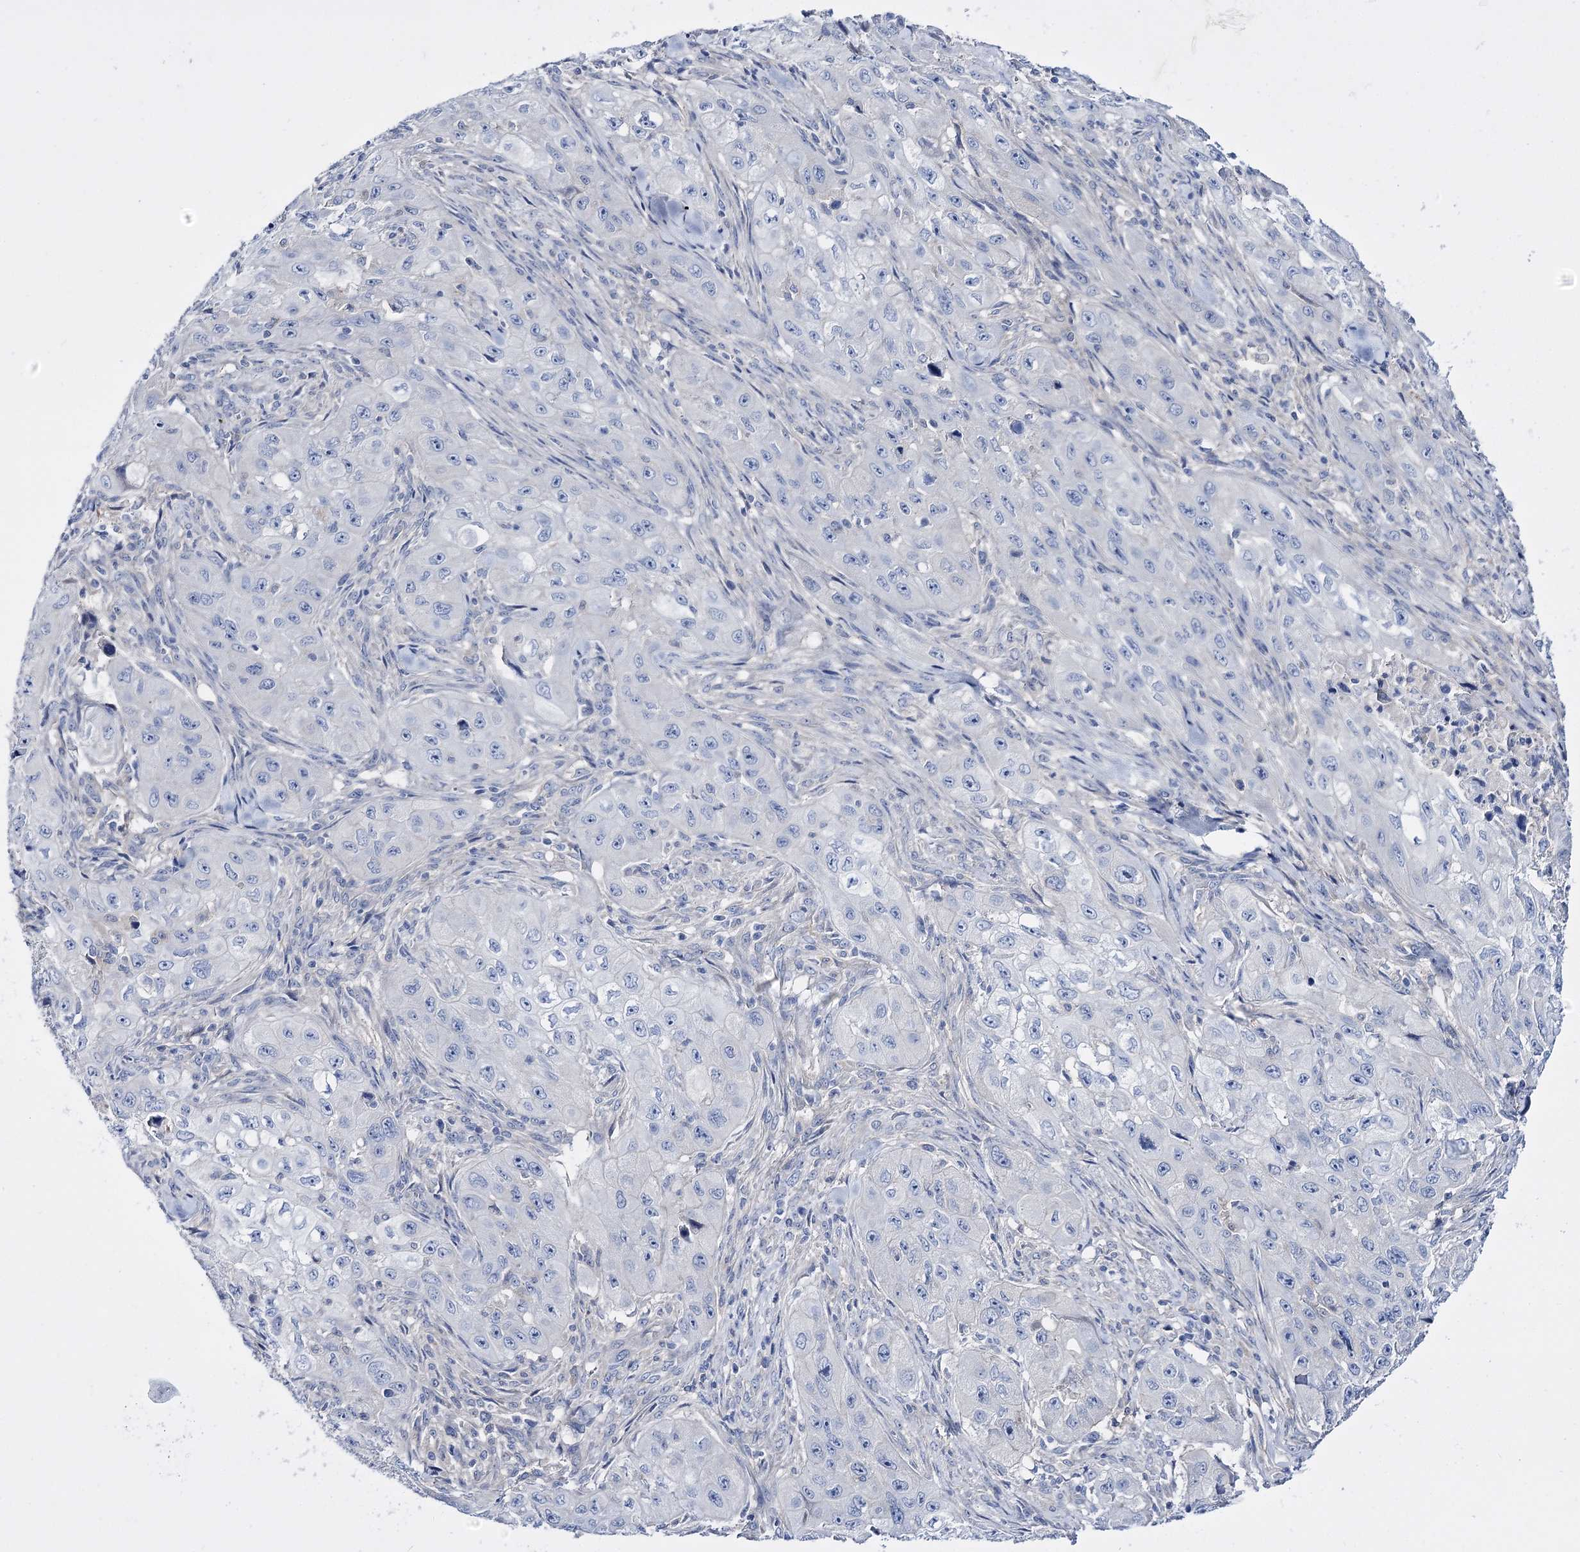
{"staining": {"intensity": "negative", "quantity": "none", "location": "none"}, "tissue": "skin cancer", "cell_type": "Tumor cells", "image_type": "cancer", "snomed": [{"axis": "morphology", "description": "Squamous cell carcinoma, NOS"}, {"axis": "topography", "description": "Skin"}, {"axis": "topography", "description": "Subcutis"}], "caption": "DAB immunohistochemical staining of human skin squamous cell carcinoma exhibits no significant positivity in tumor cells.", "gene": "LRRC34", "patient": {"sex": "male", "age": 73}}